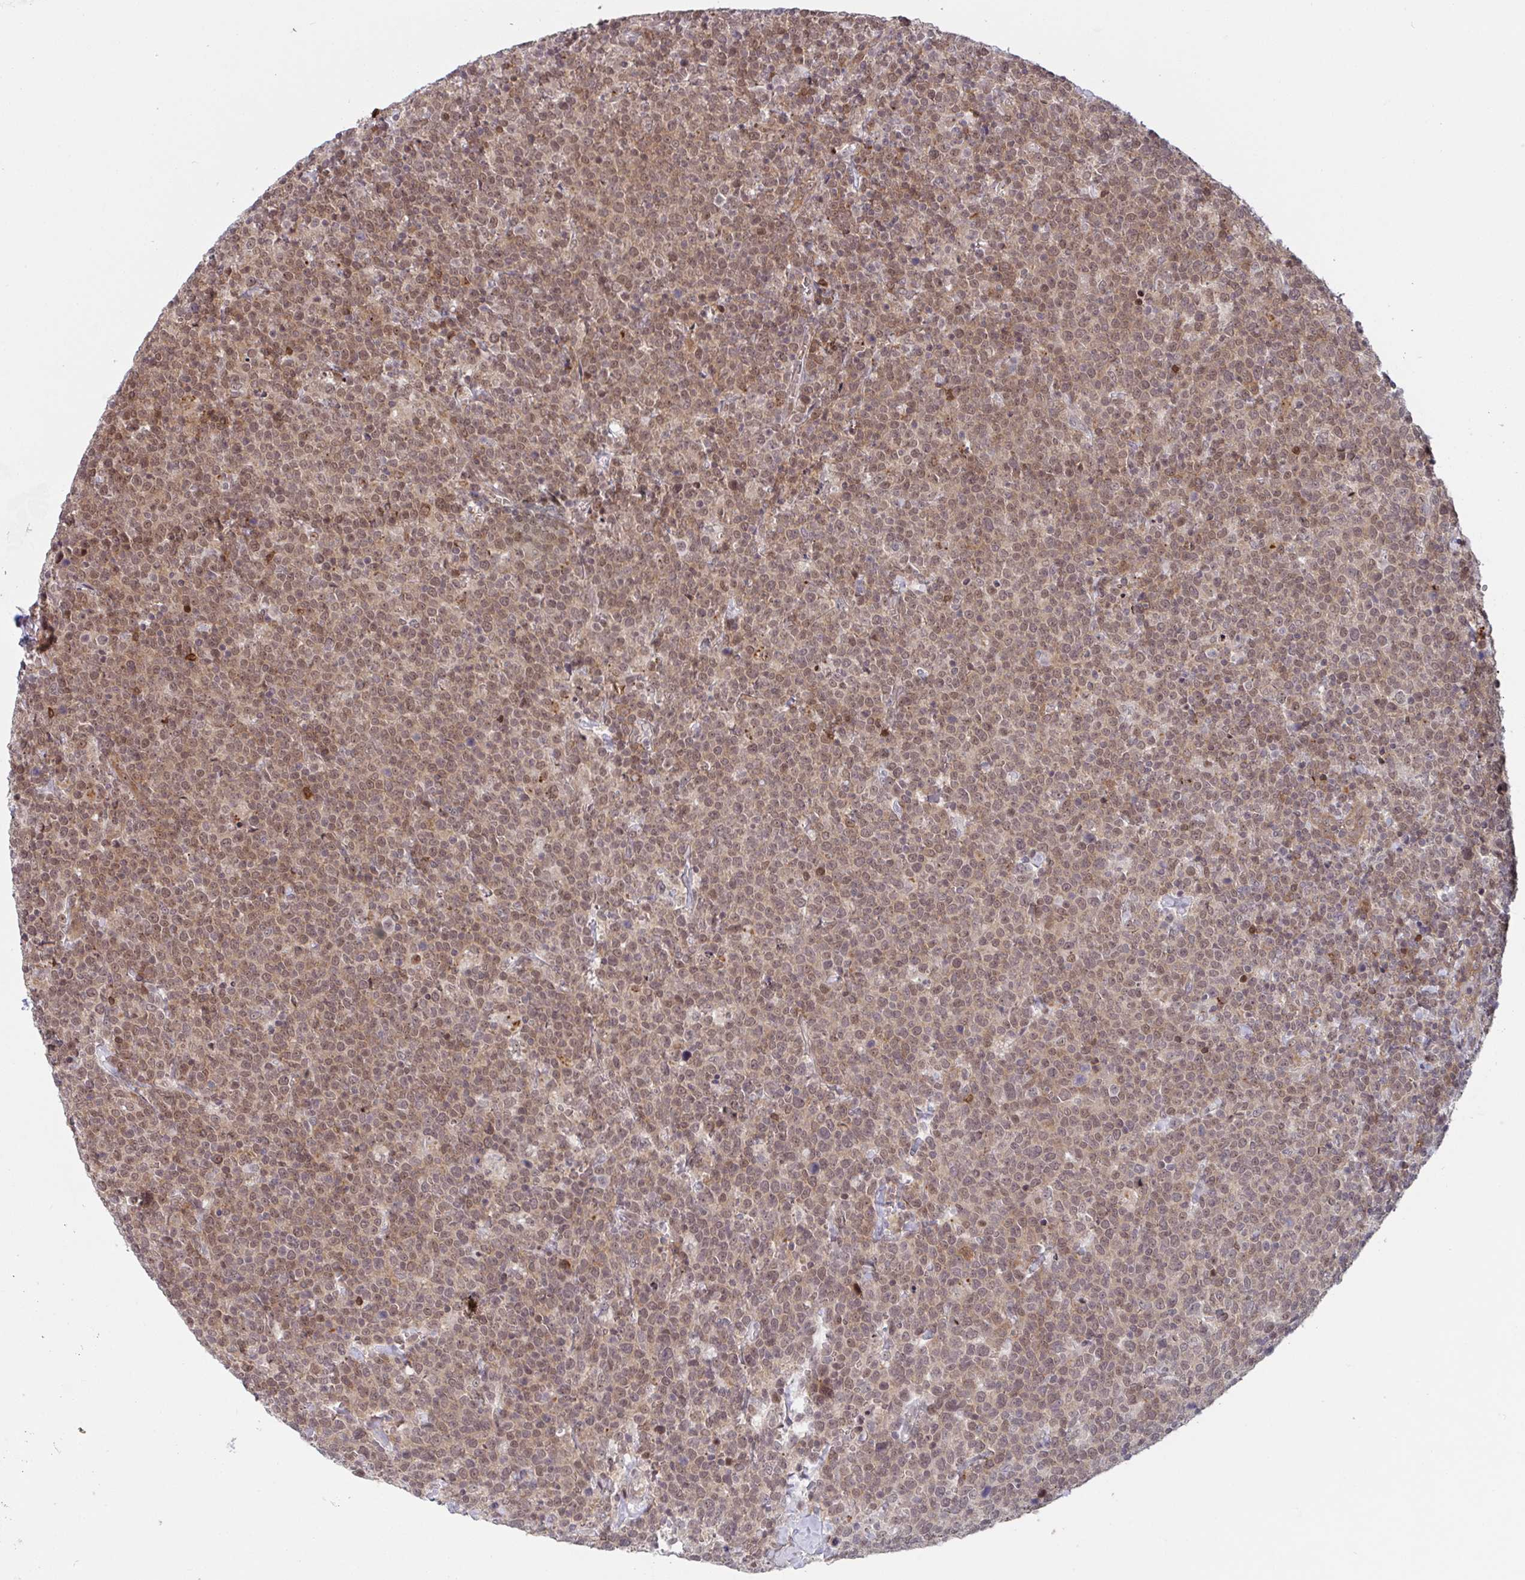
{"staining": {"intensity": "moderate", "quantity": ">75%", "location": "cytoplasmic/membranous,nuclear"}, "tissue": "lymphoma", "cell_type": "Tumor cells", "image_type": "cancer", "snomed": [{"axis": "morphology", "description": "Malignant lymphoma, non-Hodgkin's type, High grade"}, {"axis": "topography", "description": "Lymph node"}], "caption": "IHC of lymphoma displays medium levels of moderate cytoplasmic/membranous and nuclear expression in approximately >75% of tumor cells. (DAB IHC with brightfield microscopy, high magnification).", "gene": "NLRP13", "patient": {"sex": "male", "age": 61}}